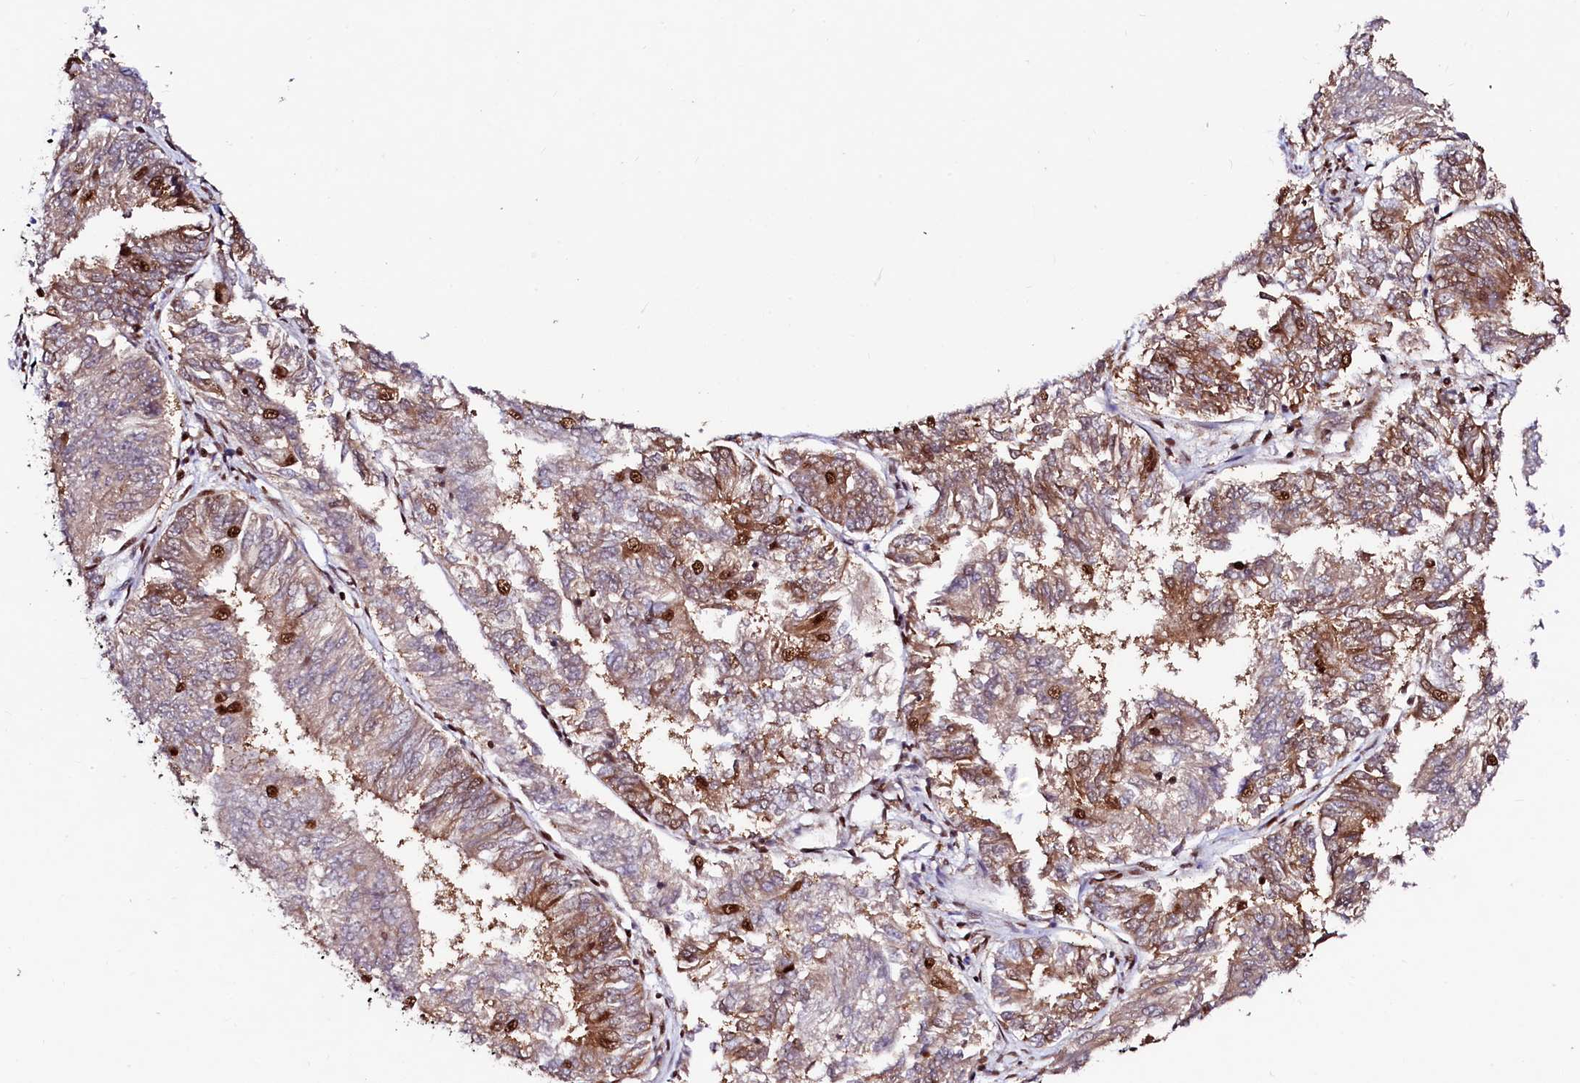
{"staining": {"intensity": "moderate", "quantity": "25%-75%", "location": "cytoplasmic/membranous,nuclear"}, "tissue": "endometrial cancer", "cell_type": "Tumor cells", "image_type": "cancer", "snomed": [{"axis": "morphology", "description": "Adenocarcinoma, NOS"}, {"axis": "topography", "description": "Endometrium"}], "caption": "Immunohistochemical staining of human endometrial cancer (adenocarcinoma) reveals medium levels of moderate cytoplasmic/membranous and nuclear protein positivity in about 25%-75% of tumor cells. (Stains: DAB in brown, nuclei in blue, Microscopy: brightfield microscopy at high magnification).", "gene": "CPSF6", "patient": {"sex": "female", "age": 58}}